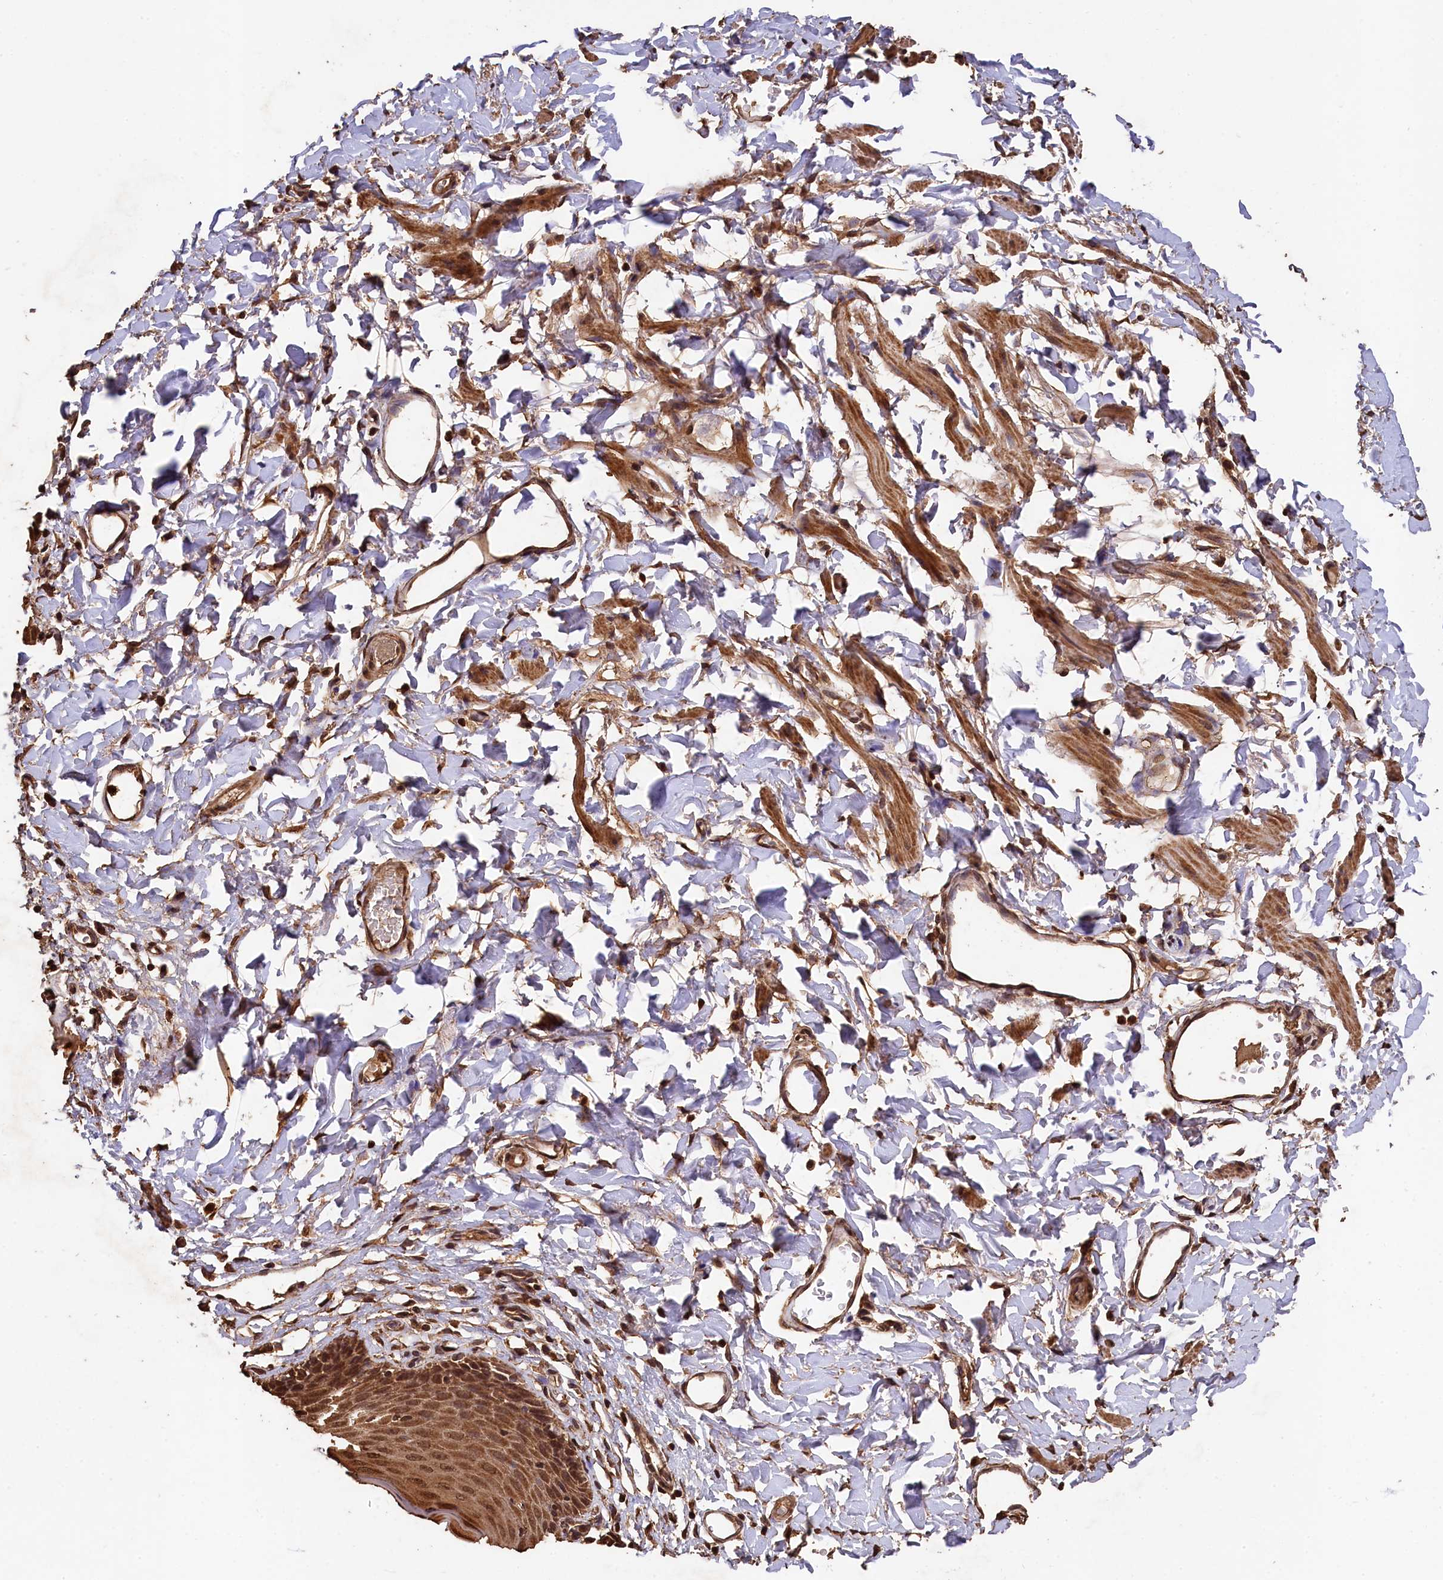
{"staining": {"intensity": "moderate", "quantity": ">75%", "location": "cytoplasmic/membranous,nuclear"}, "tissue": "skin", "cell_type": "Epidermal cells", "image_type": "normal", "snomed": [{"axis": "morphology", "description": "Normal tissue, NOS"}, {"axis": "topography", "description": "Vulva"}], "caption": "This image shows benign skin stained with immunohistochemistry to label a protein in brown. The cytoplasmic/membranous,nuclear of epidermal cells show moderate positivity for the protein. Nuclei are counter-stained blue.", "gene": "CEP57L1", "patient": {"sex": "female", "age": 68}}